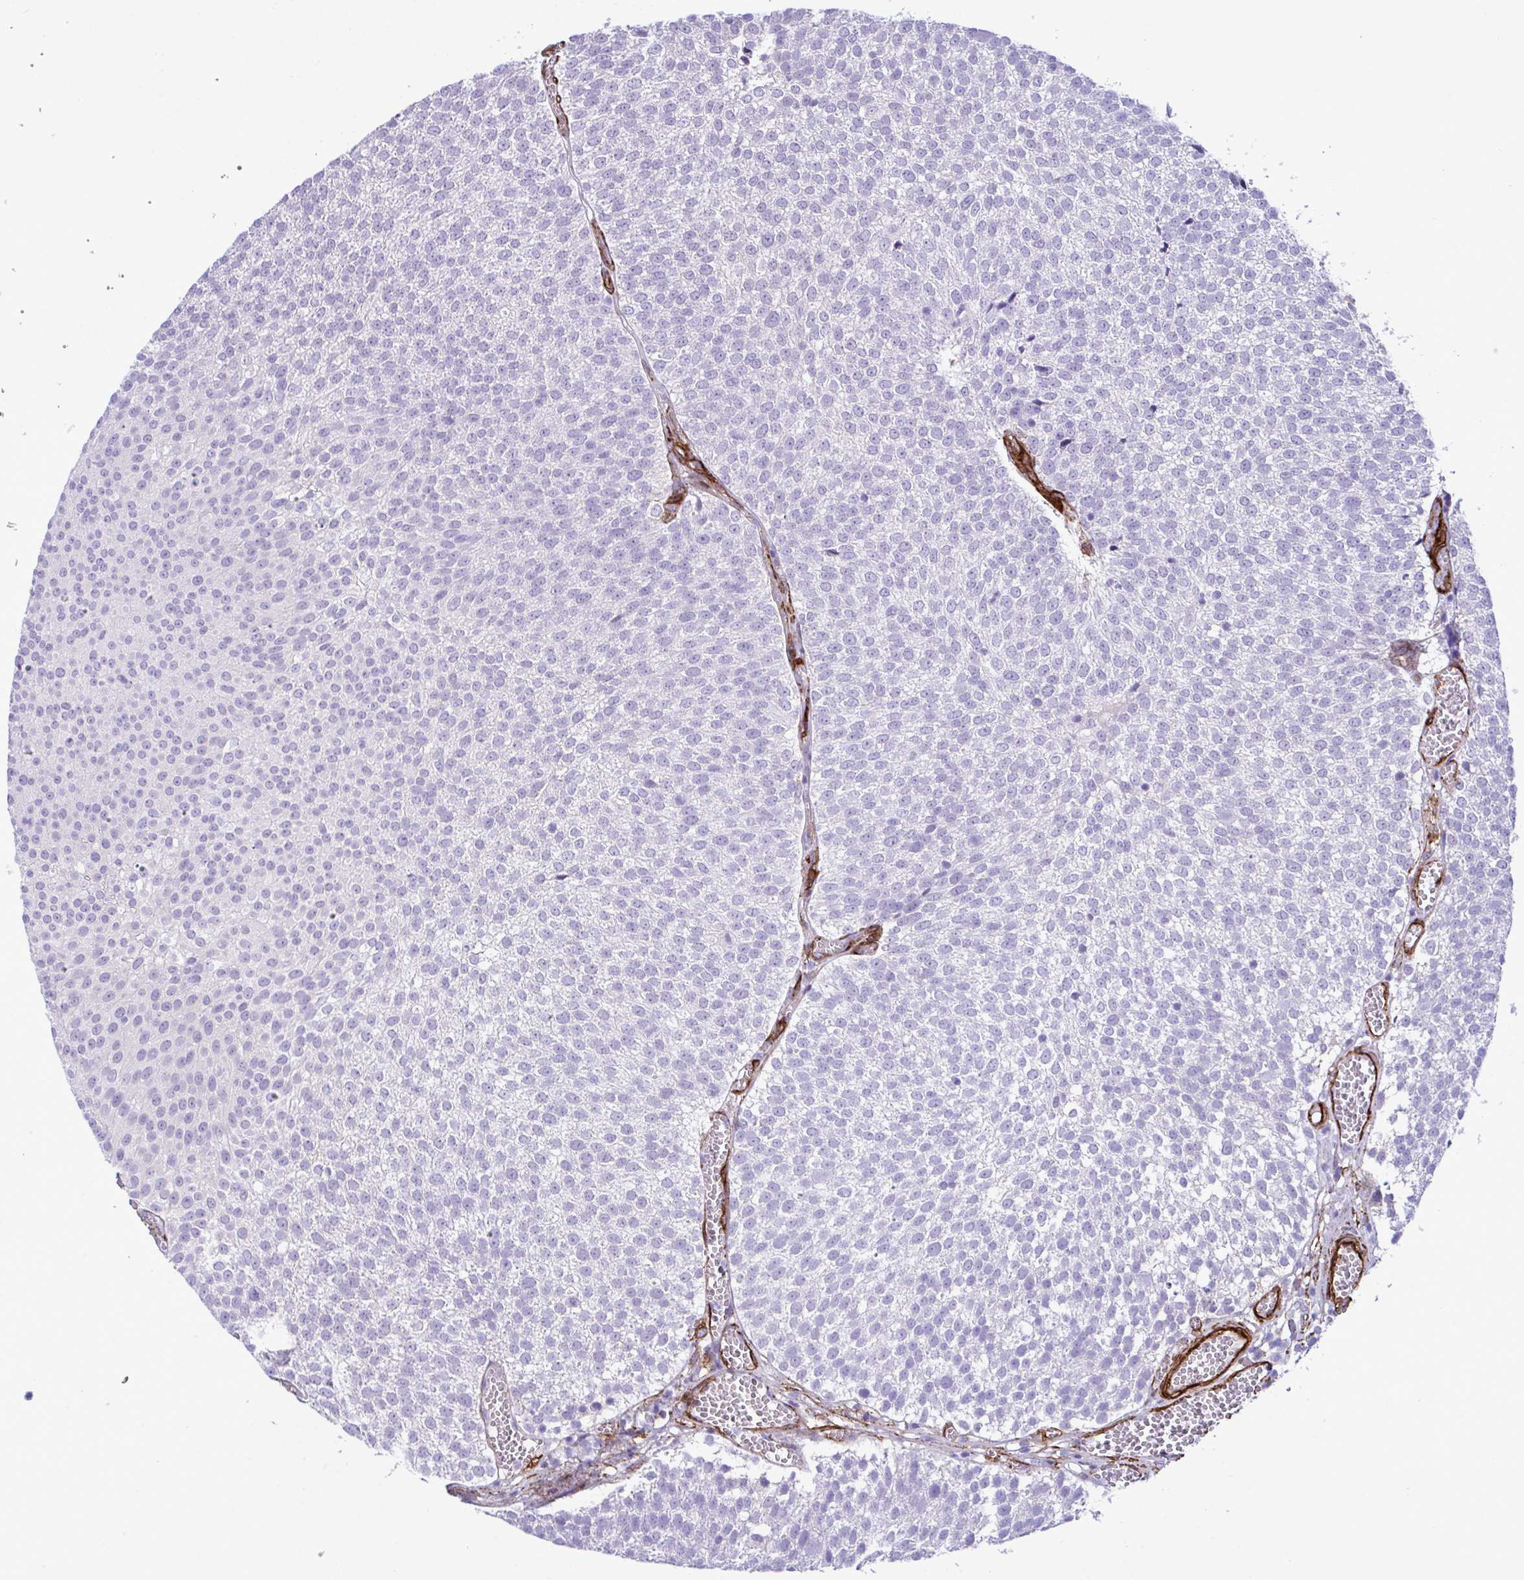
{"staining": {"intensity": "negative", "quantity": "none", "location": "none"}, "tissue": "urothelial cancer", "cell_type": "Tumor cells", "image_type": "cancer", "snomed": [{"axis": "morphology", "description": "Urothelial carcinoma, Low grade"}, {"axis": "topography", "description": "Urinary bladder"}], "caption": "This is an immunohistochemistry (IHC) histopathology image of human urothelial cancer. There is no staining in tumor cells.", "gene": "SYNPO2L", "patient": {"sex": "female", "age": 79}}